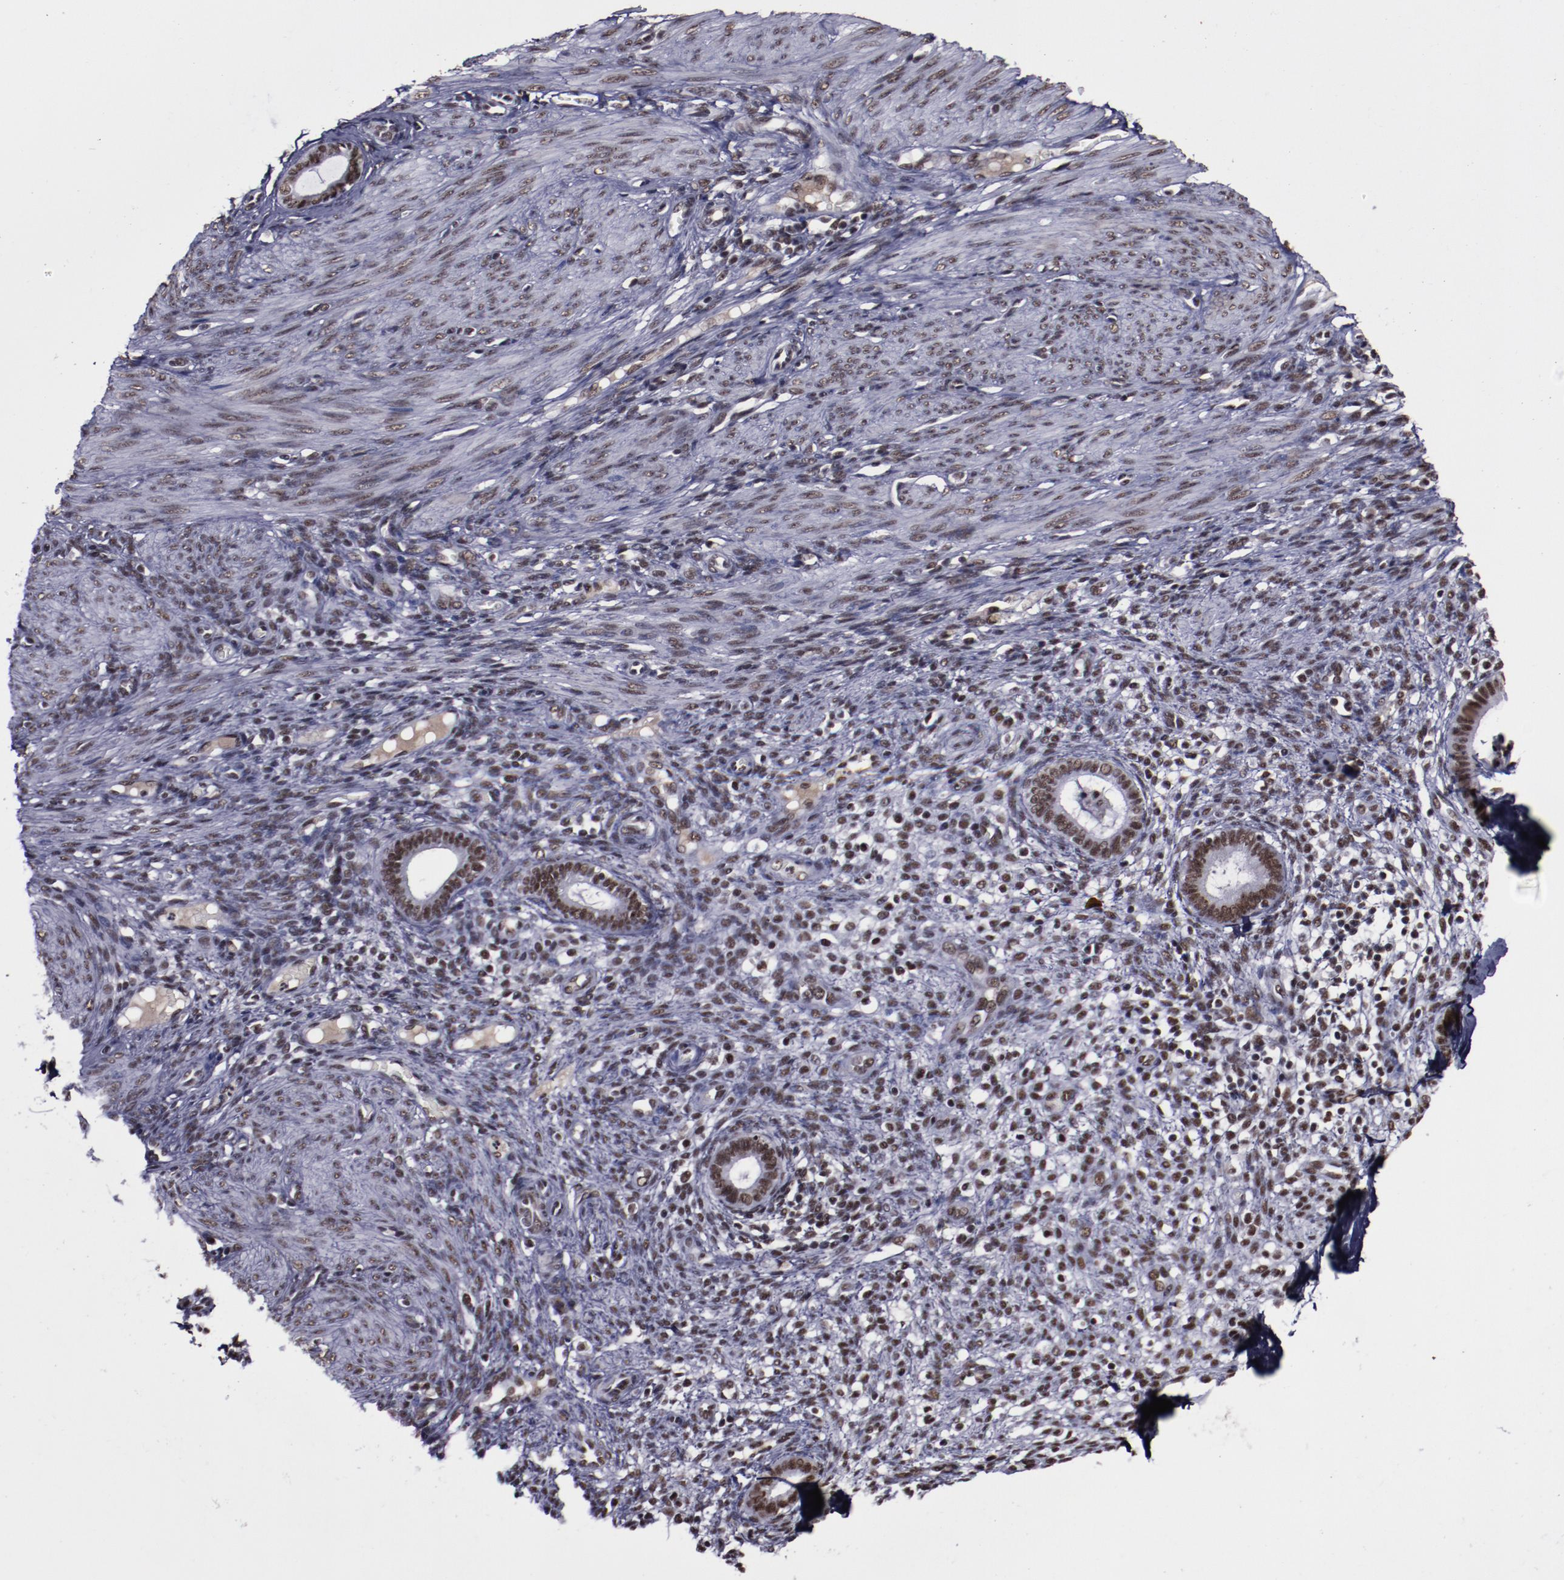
{"staining": {"intensity": "strong", "quantity": ">75%", "location": "nuclear"}, "tissue": "endometrium", "cell_type": "Cells in endometrial stroma", "image_type": "normal", "snomed": [{"axis": "morphology", "description": "Normal tissue, NOS"}, {"axis": "topography", "description": "Endometrium"}], "caption": "Immunohistochemistry (IHC) staining of benign endometrium, which demonstrates high levels of strong nuclear expression in approximately >75% of cells in endometrial stroma indicating strong nuclear protein positivity. The staining was performed using DAB (brown) for protein detection and nuclei were counterstained in hematoxylin (blue).", "gene": "ERH", "patient": {"sex": "female", "age": 72}}